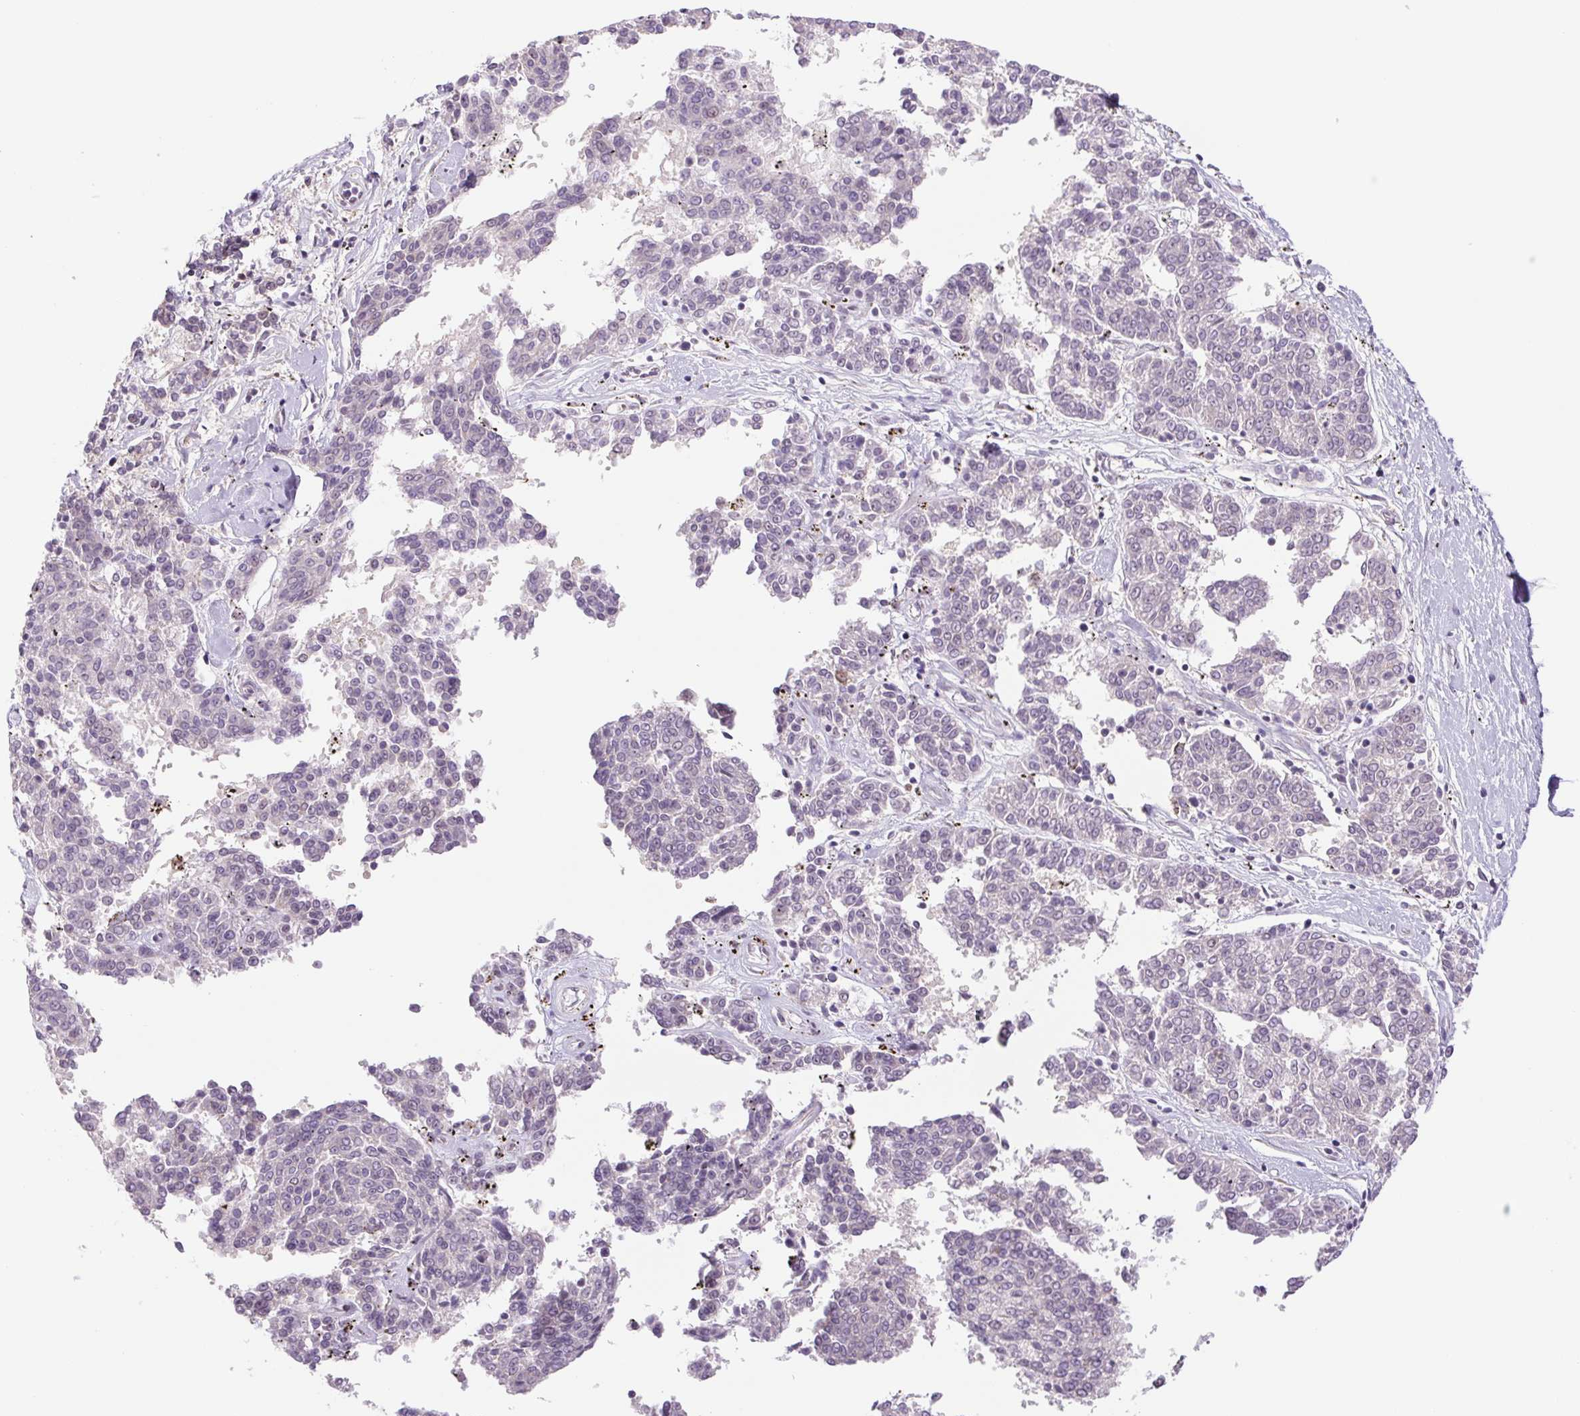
{"staining": {"intensity": "negative", "quantity": "none", "location": "none"}, "tissue": "melanoma", "cell_type": "Tumor cells", "image_type": "cancer", "snomed": [{"axis": "morphology", "description": "Malignant melanoma, NOS"}, {"axis": "topography", "description": "Skin"}], "caption": "Melanoma stained for a protein using IHC shows no expression tumor cells.", "gene": "CWC25", "patient": {"sex": "female", "age": 72}}